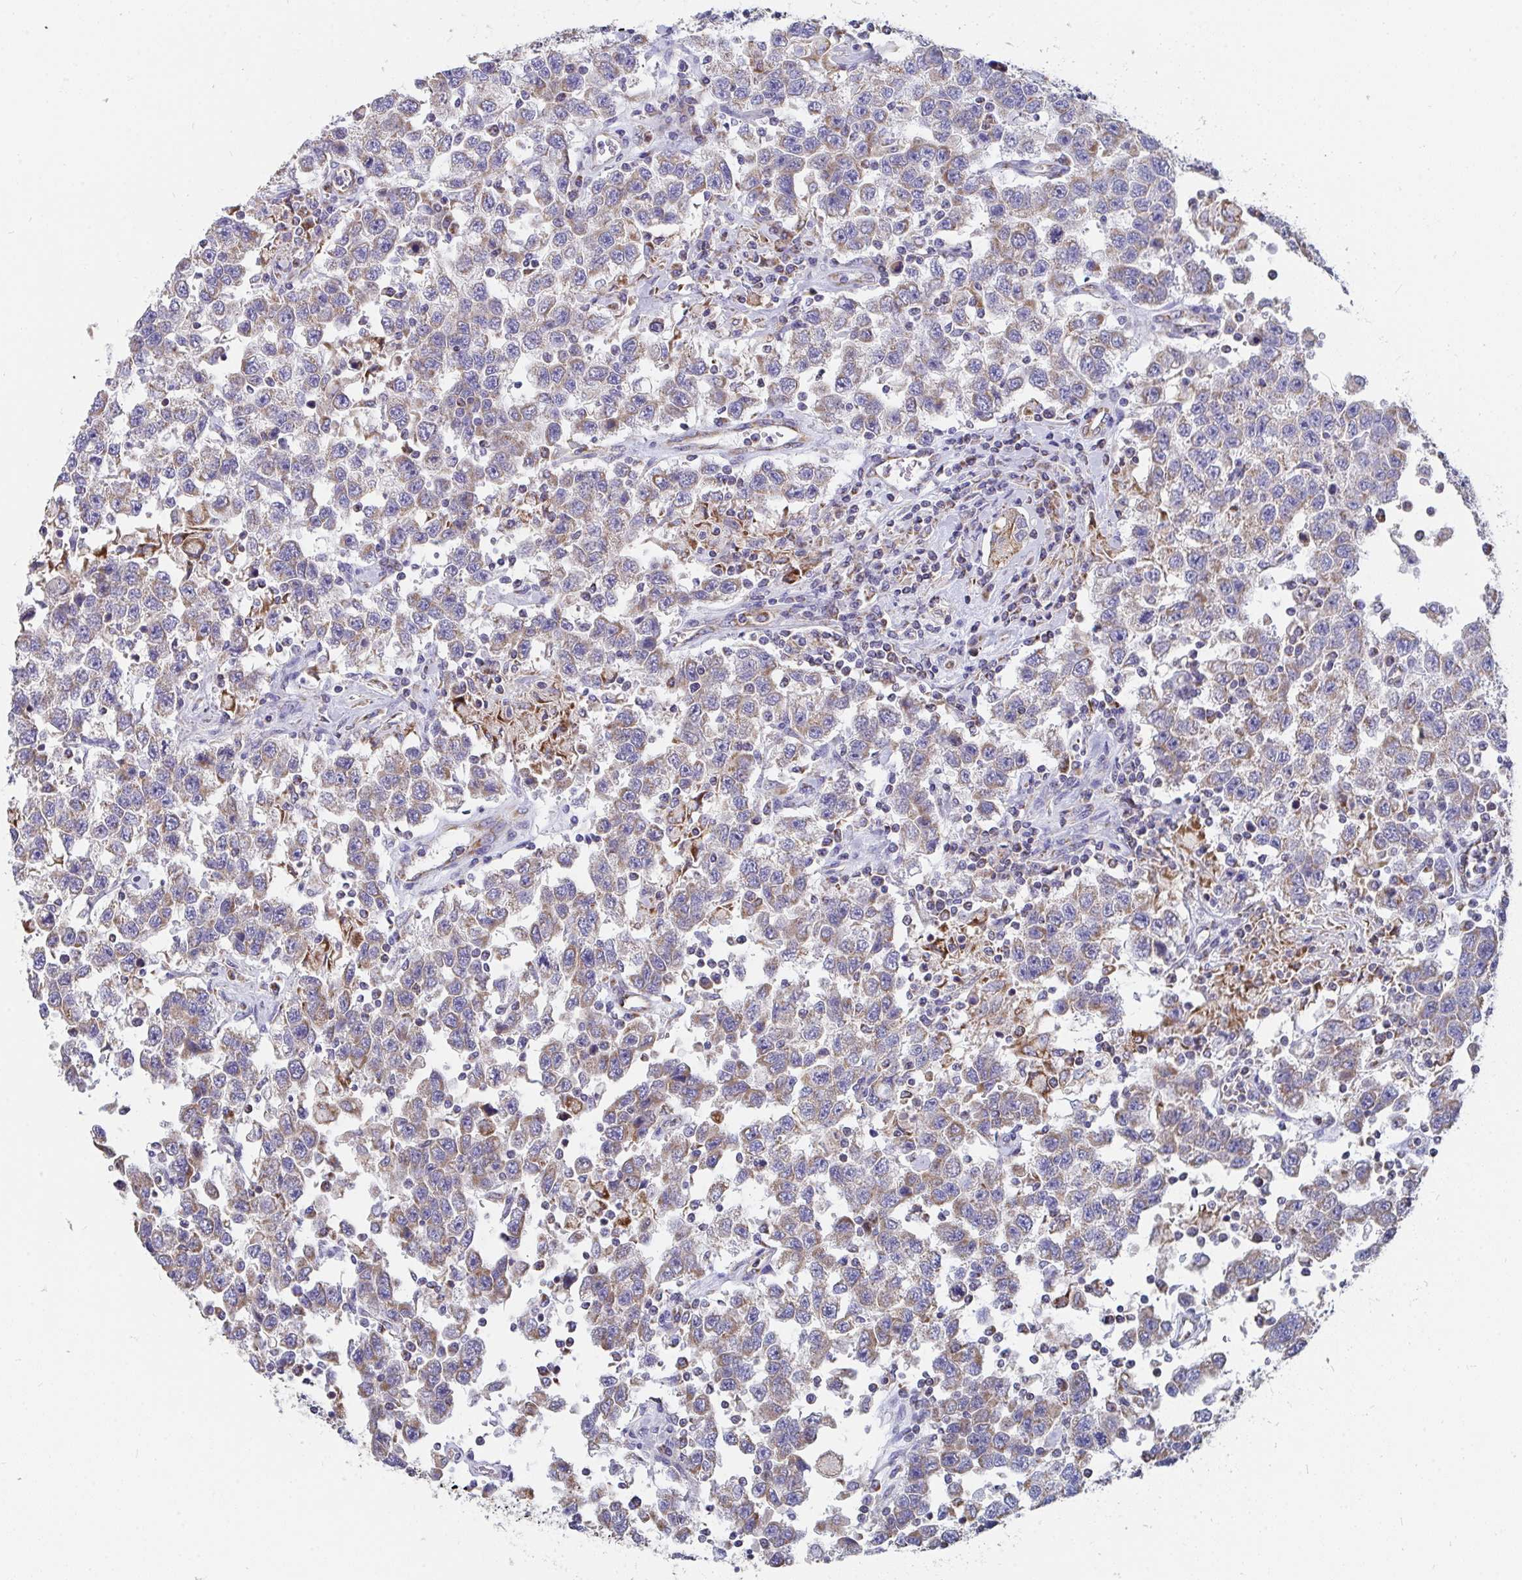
{"staining": {"intensity": "weak", "quantity": "25%-75%", "location": "cytoplasmic/membranous"}, "tissue": "testis cancer", "cell_type": "Tumor cells", "image_type": "cancer", "snomed": [{"axis": "morphology", "description": "Seminoma, NOS"}, {"axis": "topography", "description": "Testis"}], "caption": "Seminoma (testis) stained with a protein marker shows weak staining in tumor cells.", "gene": "PC", "patient": {"sex": "male", "age": 41}}